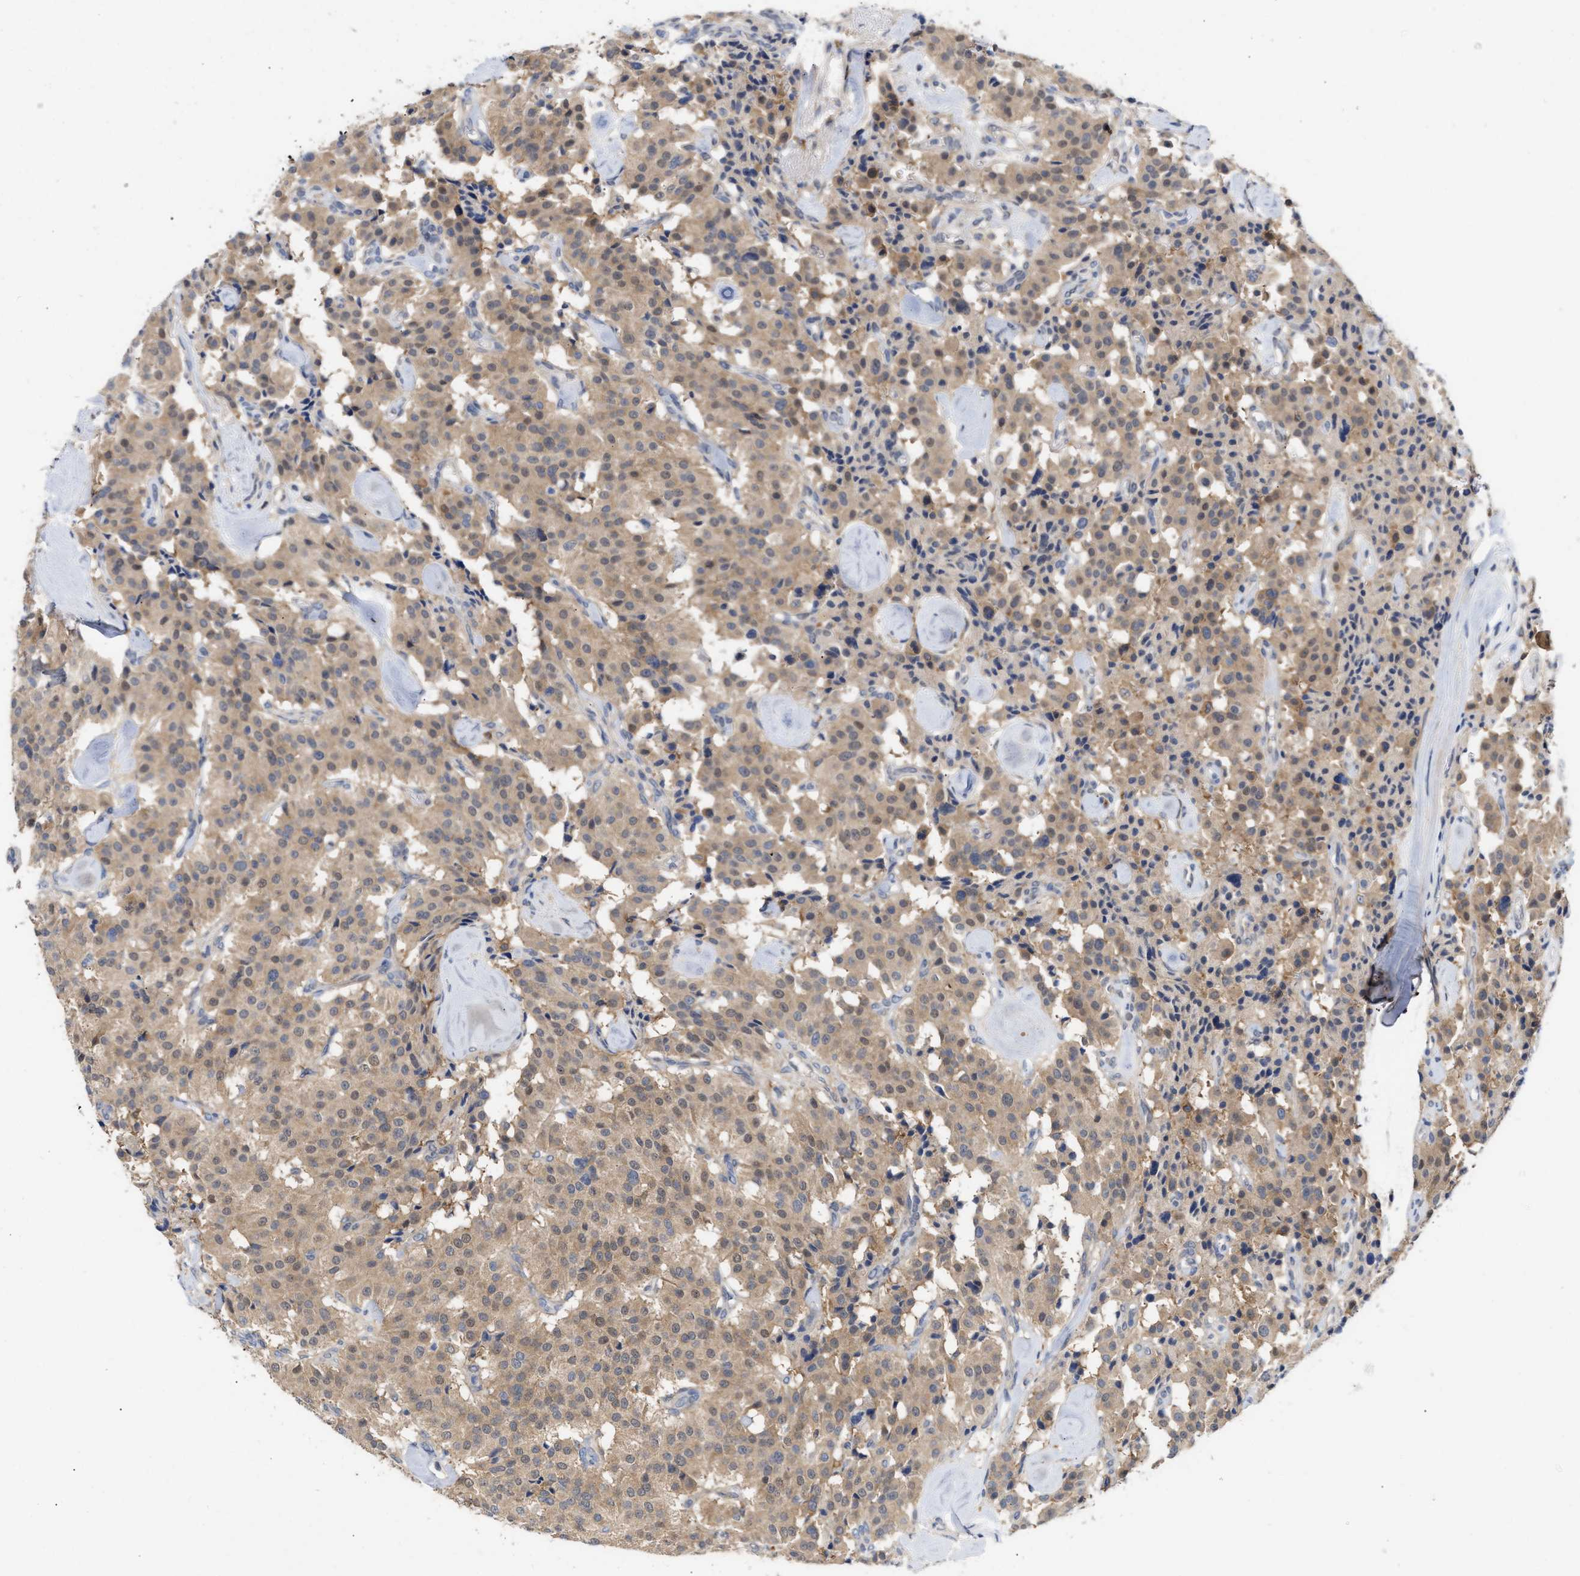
{"staining": {"intensity": "weak", "quantity": ">75%", "location": "cytoplasmic/membranous"}, "tissue": "carcinoid", "cell_type": "Tumor cells", "image_type": "cancer", "snomed": [{"axis": "morphology", "description": "Carcinoid, malignant, NOS"}, {"axis": "topography", "description": "Lung"}], "caption": "A brown stain shows weak cytoplasmic/membranous expression of a protein in human carcinoid tumor cells.", "gene": "BBLN", "patient": {"sex": "male", "age": 30}}